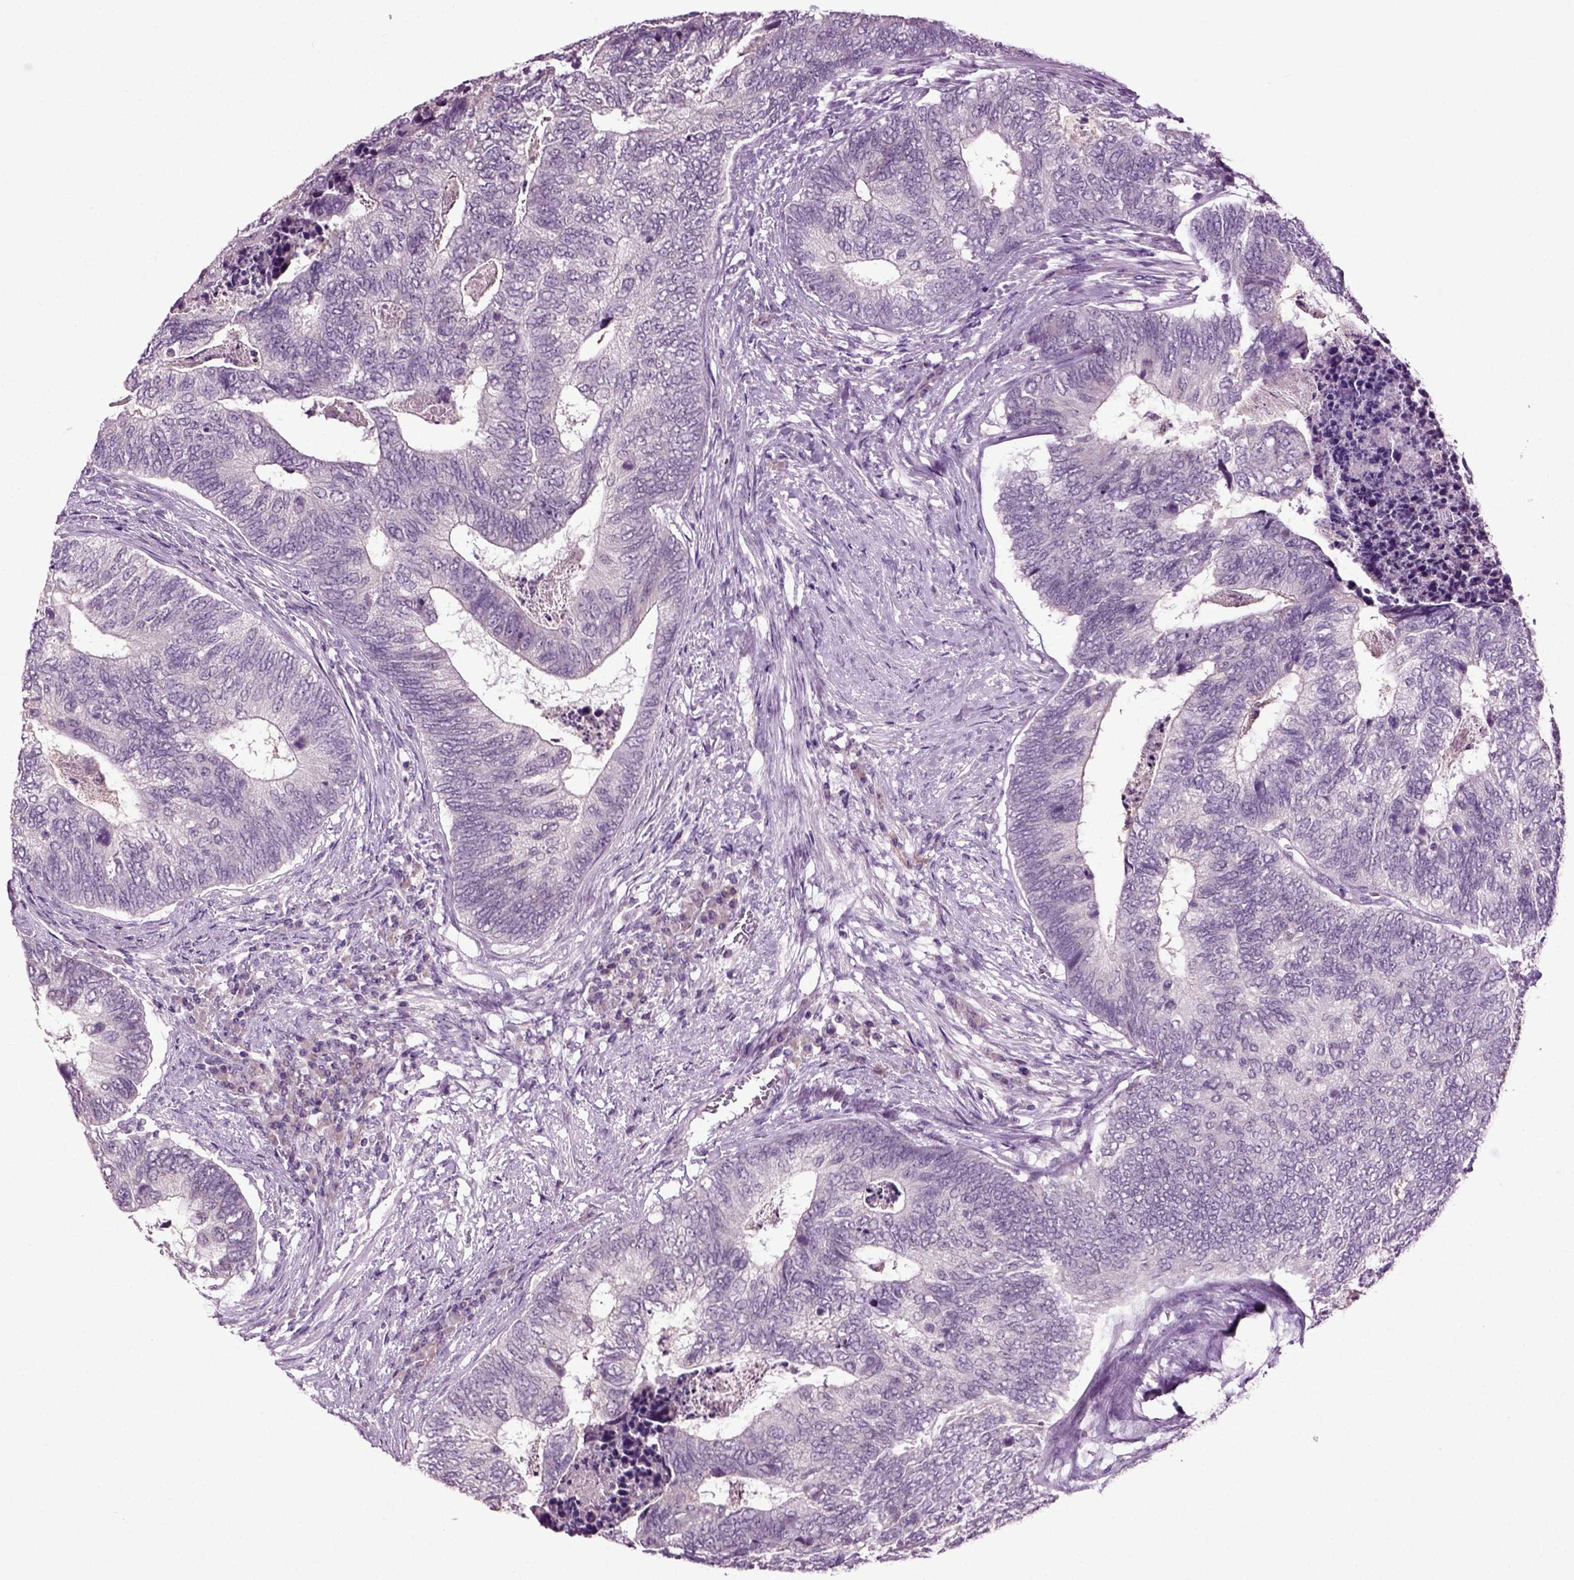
{"staining": {"intensity": "negative", "quantity": "none", "location": "none"}, "tissue": "colorectal cancer", "cell_type": "Tumor cells", "image_type": "cancer", "snomed": [{"axis": "morphology", "description": "Adenocarcinoma, NOS"}, {"axis": "topography", "description": "Colon"}], "caption": "Colorectal adenocarcinoma stained for a protein using immunohistochemistry shows no positivity tumor cells.", "gene": "SPATA17", "patient": {"sex": "female", "age": 67}}